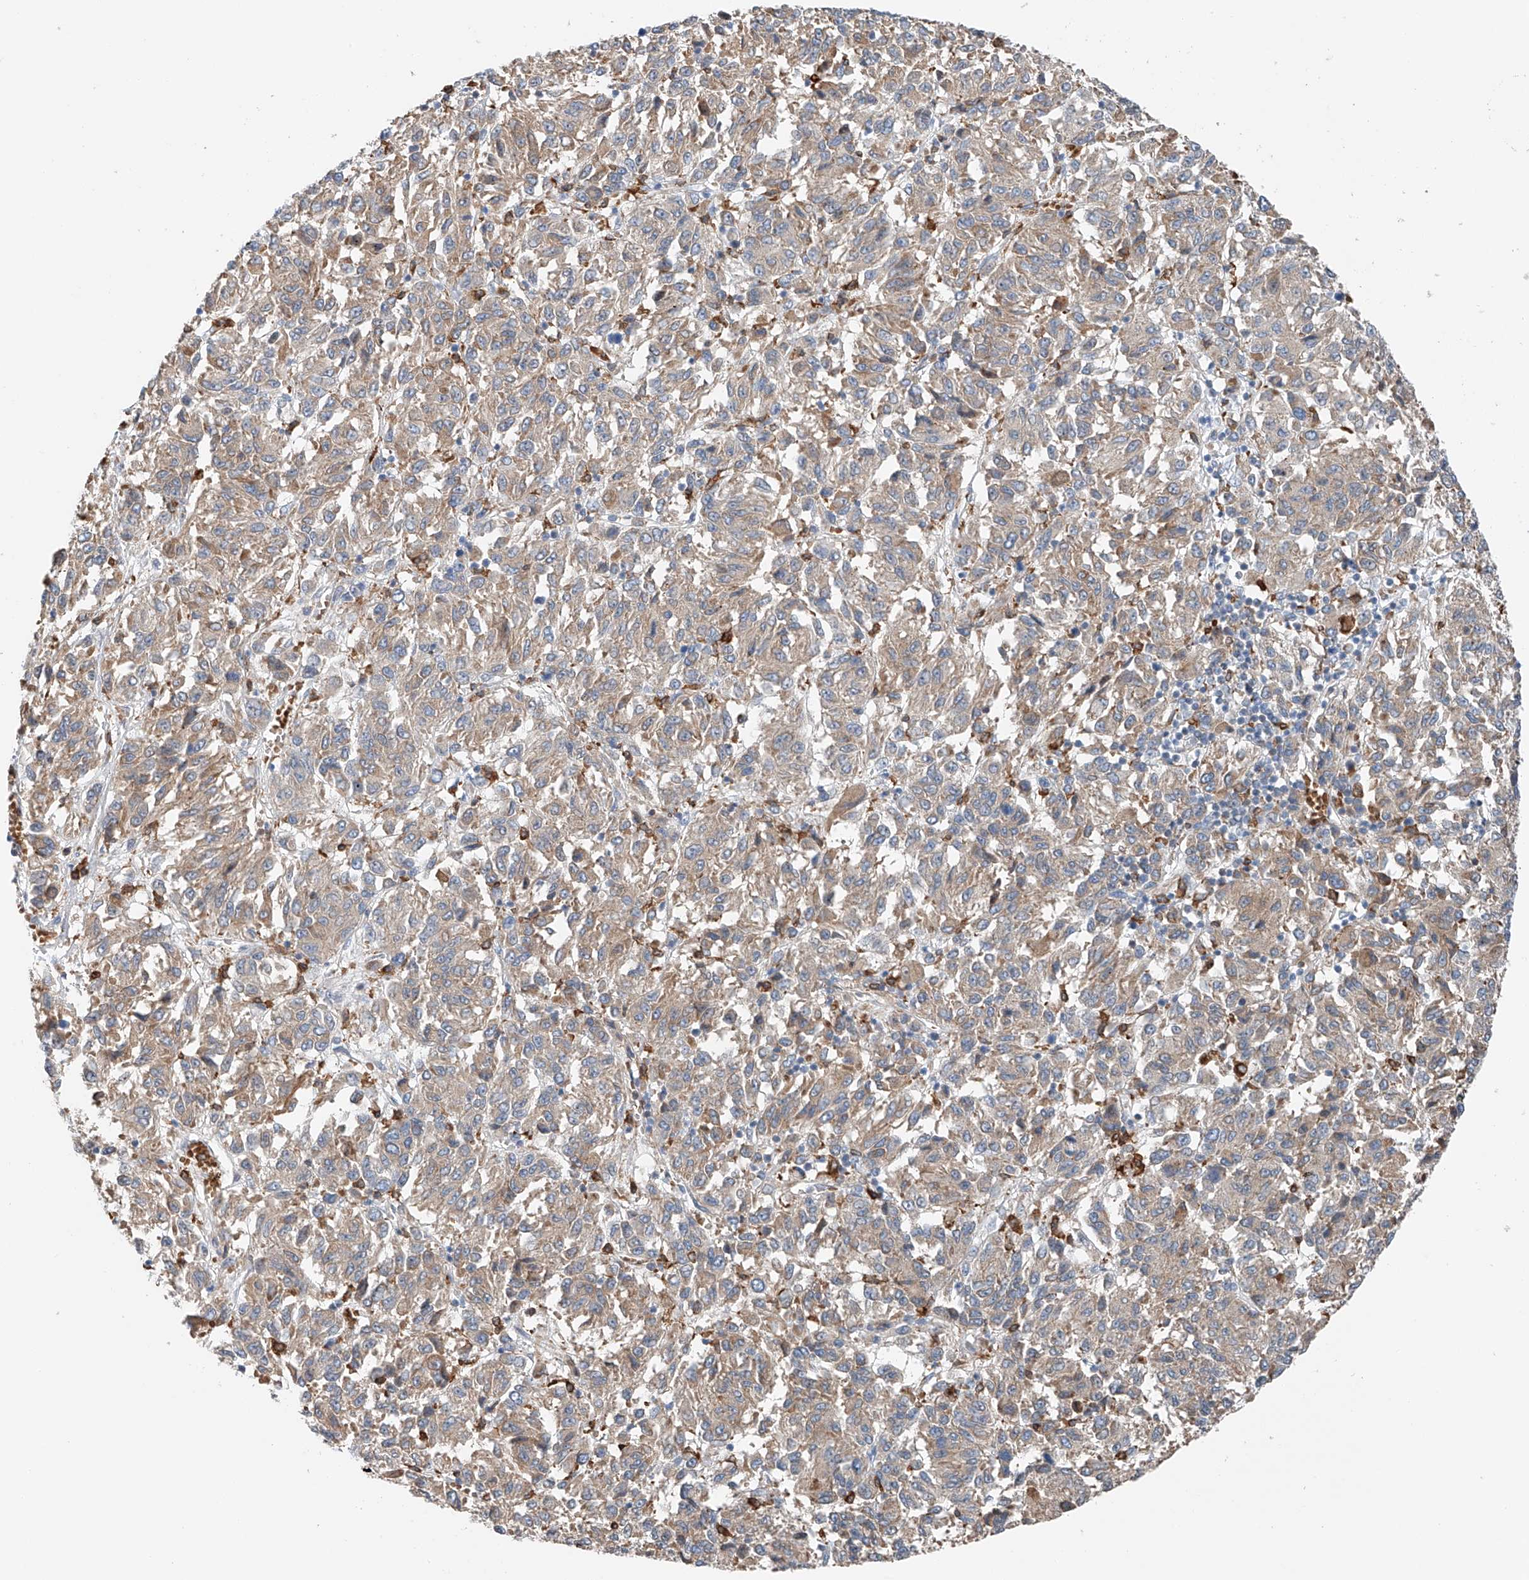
{"staining": {"intensity": "moderate", "quantity": "25%-75%", "location": "cytoplasmic/membranous"}, "tissue": "melanoma", "cell_type": "Tumor cells", "image_type": "cancer", "snomed": [{"axis": "morphology", "description": "Malignant melanoma, Metastatic site"}, {"axis": "topography", "description": "Lung"}], "caption": "This micrograph shows malignant melanoma (metastatic site) stained with immunohistochemistry to label a protein in brown. The cytoplasmic/membranous of tumor cells show moderate positivity for the protein. Nuclei are counter-stained blue.", "gene": "TBXAS1", "patient": {"sex": "male", "age": 64}}